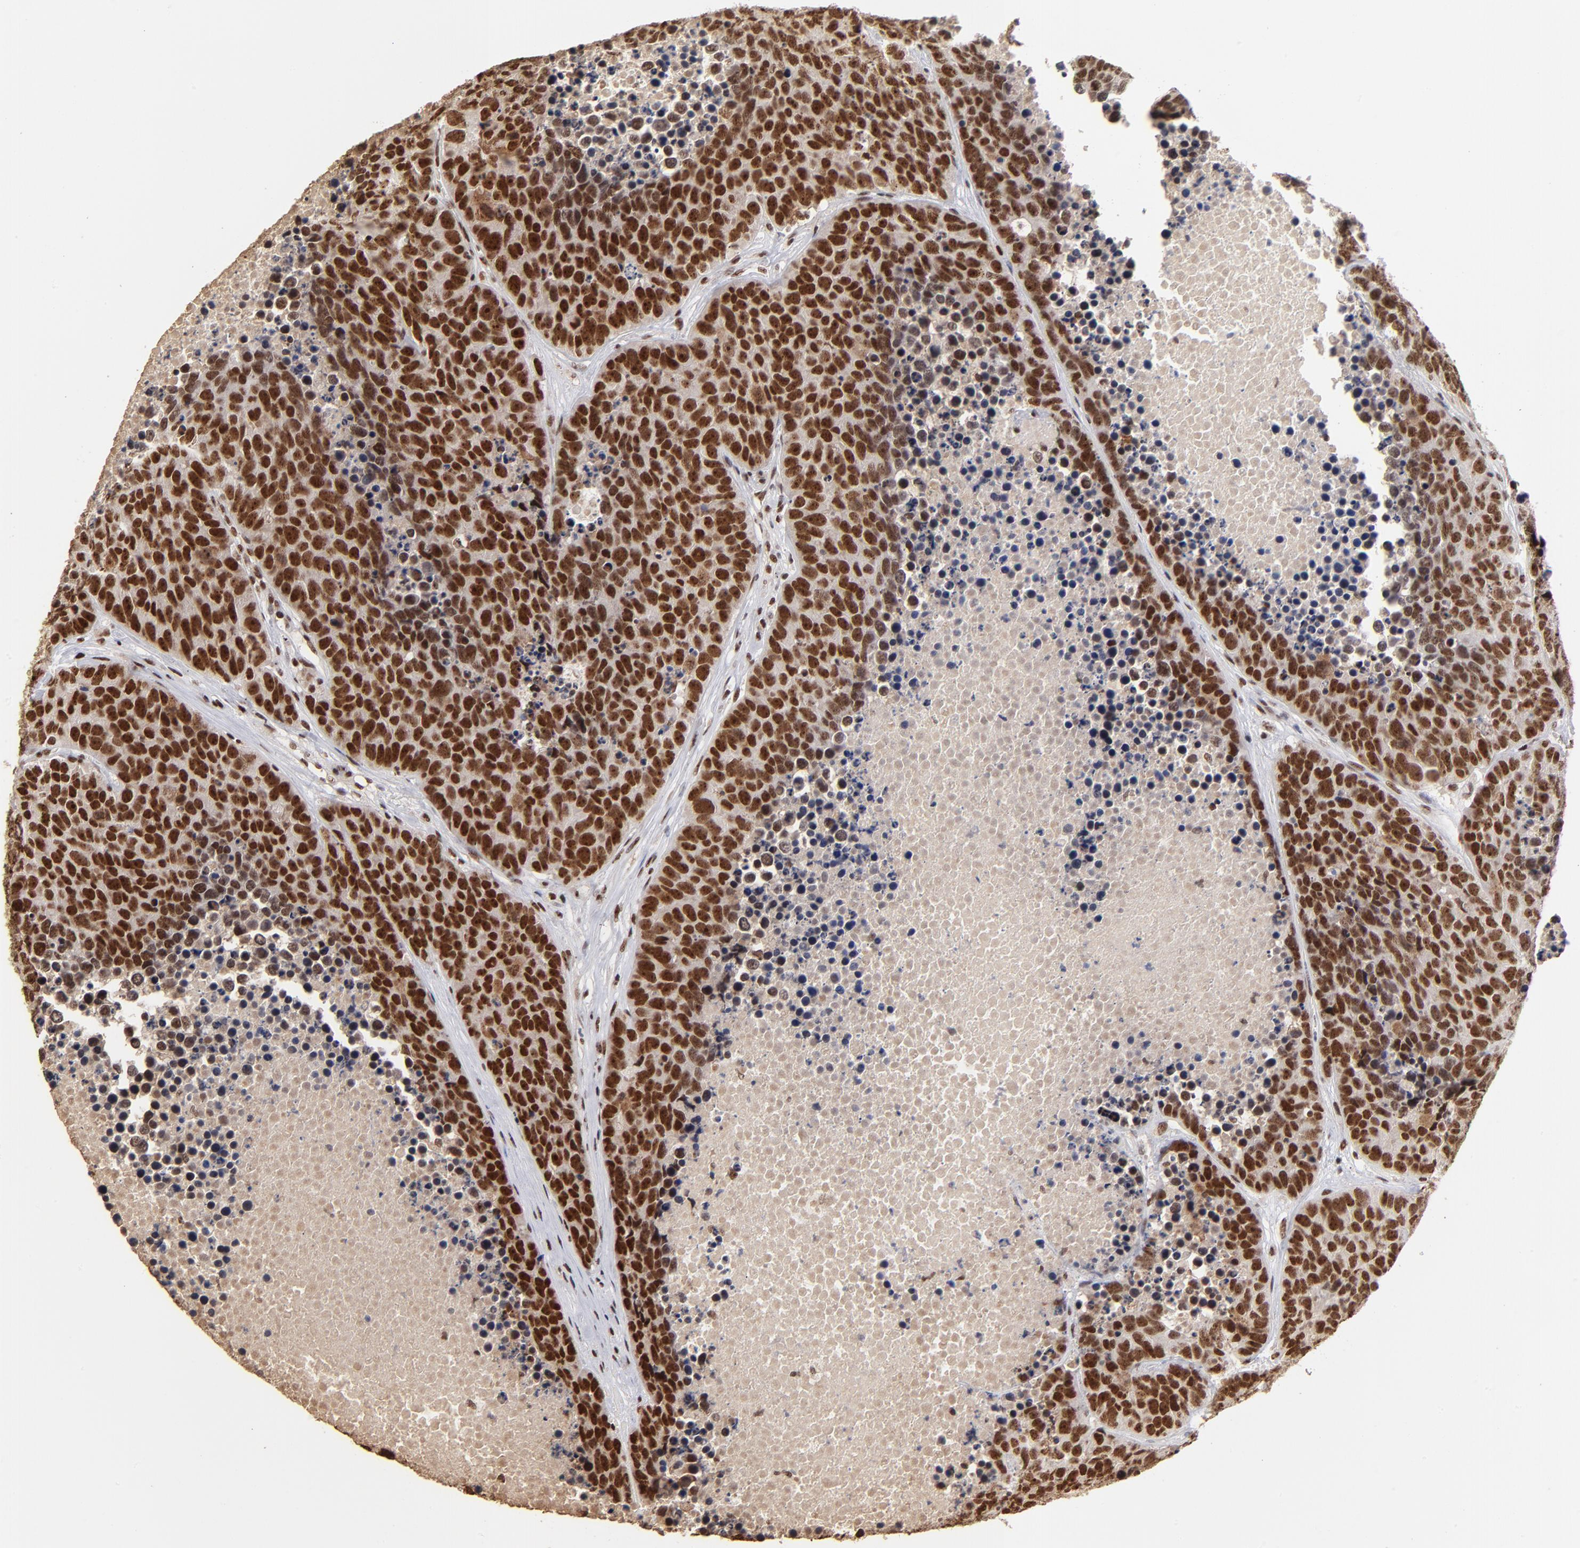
{"staining": {"intensity": "strong", "quantity": ">75%", "location": "nuclear"}, "tissue": "carcinoid", "cell_type": "Tumor cells", "image_type": "cancer", "snomed": [{"axis": "morphology", "description": "Carcinoid, malignant, NOS"}, {"axis": "topography", "description": "Lung"}], "caption": "Tumor cells reveal high levels of strong nuclear staining in about >75% of cells in carcinoid (malignant). The staining was performed using DAB, with brown indicating positive protein expression. Nuclei are stained blue with hematoxylin.", "gene": "ZNF146", "patient": {"sex": "male", "age": 60}}